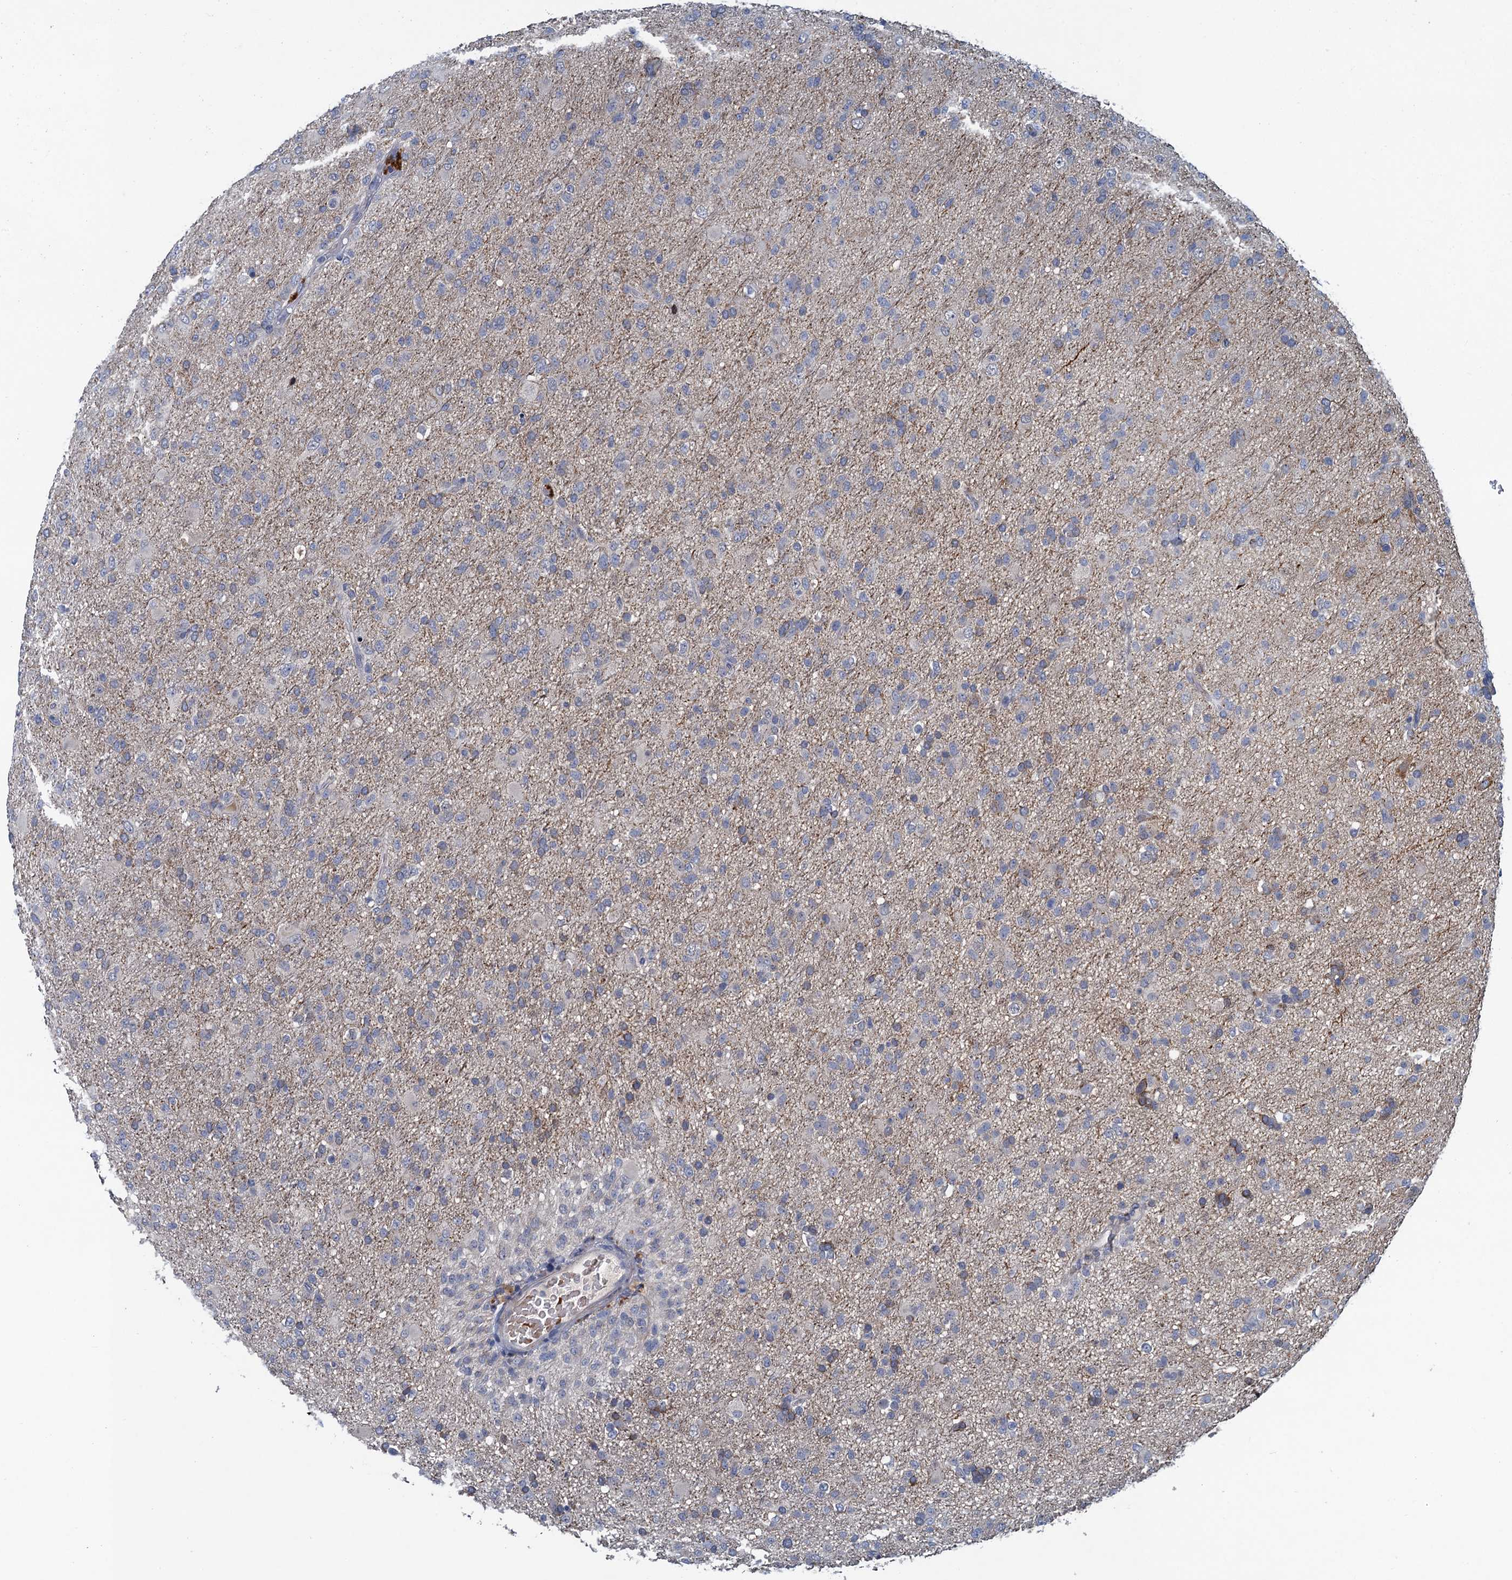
{"staining": {"intensity": "negative", "quantity": "none", "location": "none"}, "tissue": "glioma", "cell_type": "Tumor cells", "image_type": "cancer", "snomed": [{"axis": "morphology", "description": "Glioma, malignant, Low grade"}, {"axis": "topography", "description": "Brain"}], "caption": "Immunohistochemistry (IHC) micrograph of human glioma stained for a protein (brown), which reveals no positivity in tumor cells.", "gene": "ATOSA", "patient": {"sex": "male", "age": 65}}